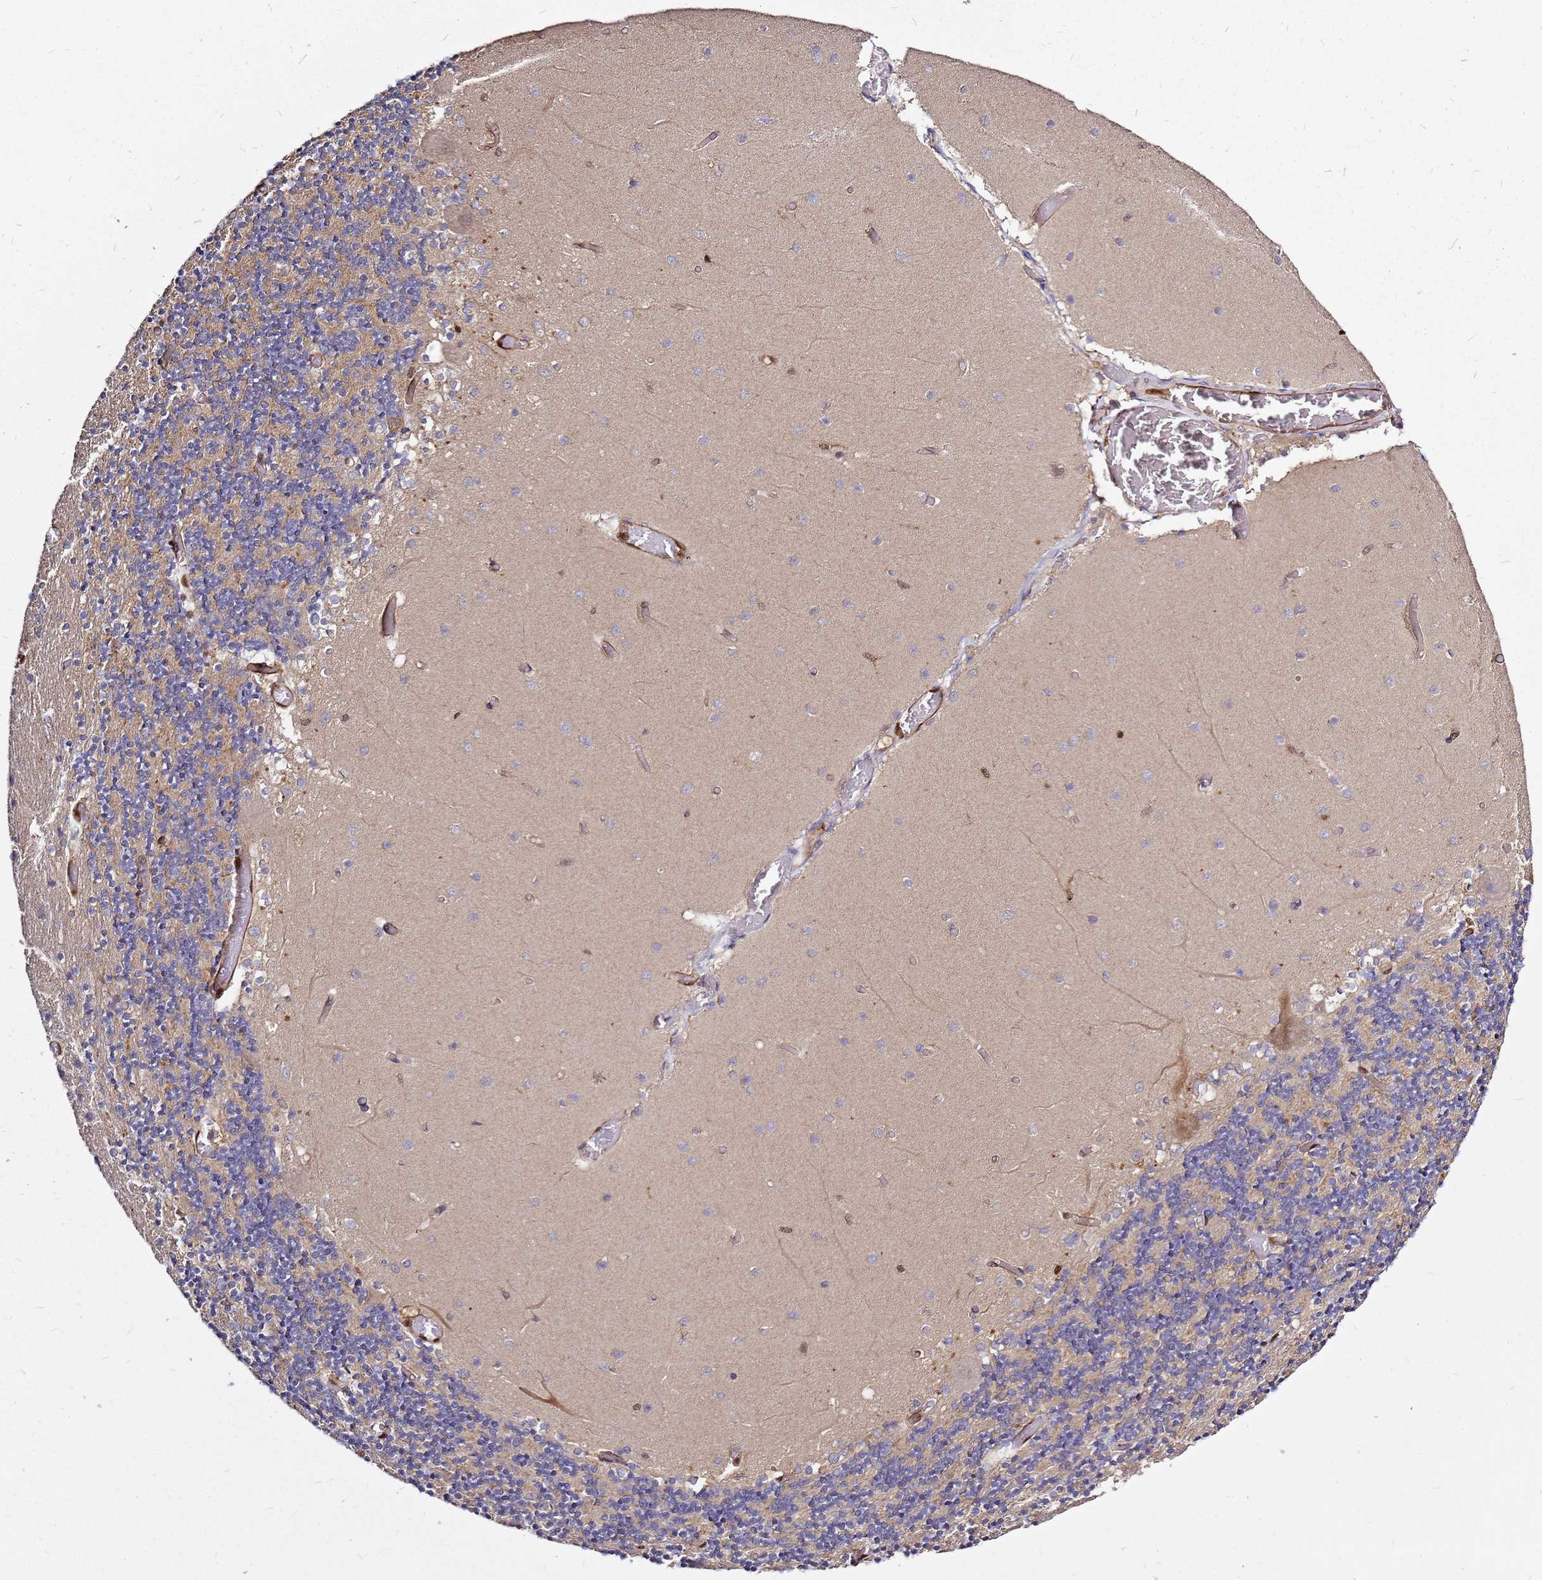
{"staining": {"intensity": "weak", "quantity": "<25%", "location": "cytoplasmic/membranous"}, "tissue": "cerebellum", "cell_type": "Cells in granular layer", "image_type": "normal", "snomed": [{"axis": "morphology", "description": "Normal tissue, NOS"}, {"axis": "topography", "description": "Cerebellum"}], "caption": "Human cerebellum stained for a protein using immunohistochemistry (IHC) shows no expression in cells in granular layer.", "gene": "NUDT14", "patient": {"sex": "female", "age": 28}}